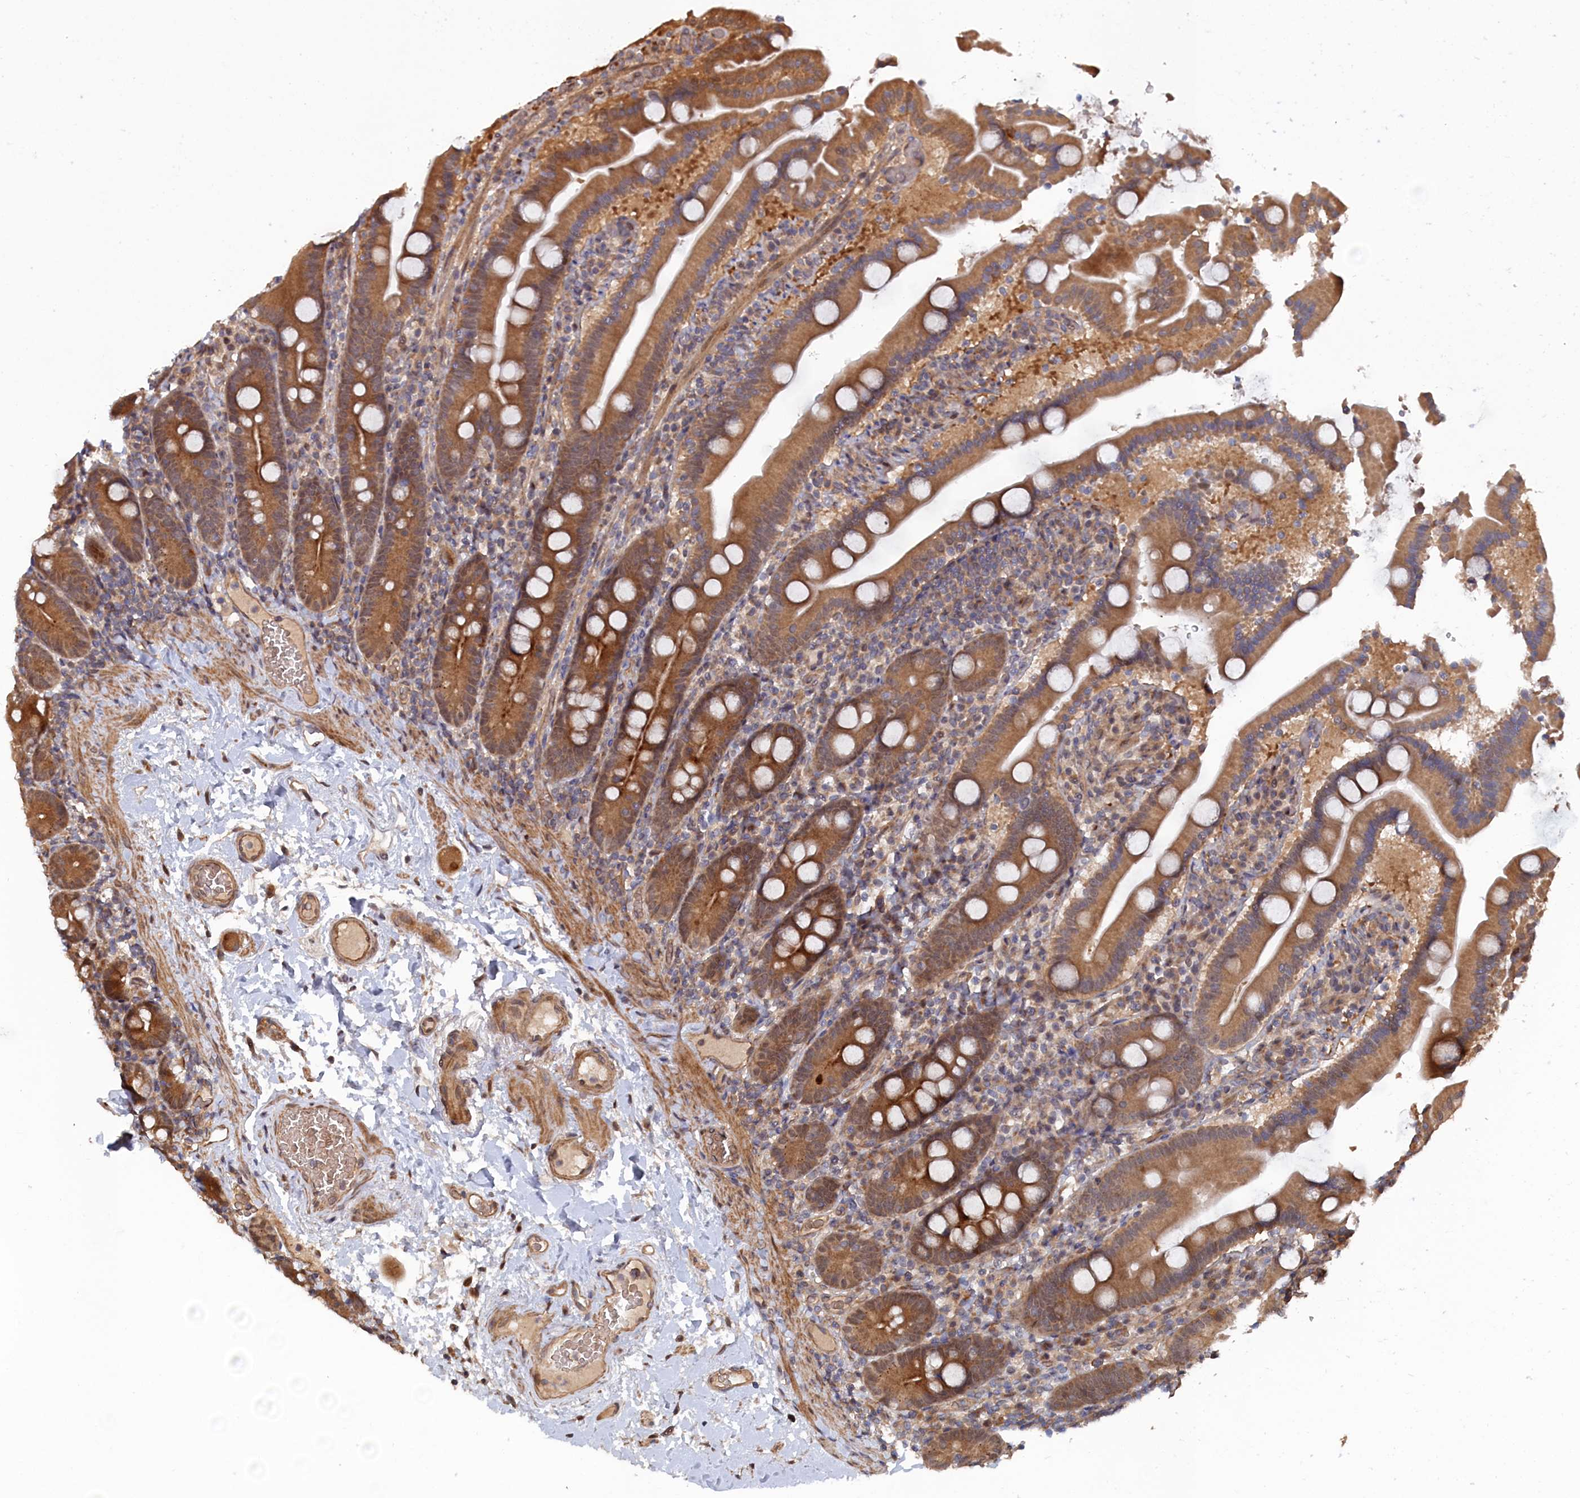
{"staining": {"intensity": "moderate", "quantity": ">75%", "location": "cytoplasmic/membranous"}, "tissue": "duodenum", "cell_type": "Glandular cells", "image_type": "normal", "snomed": [{"axis": "morphology", "description": "Normal tissue, NOS"}, {"axis": "topography", "description": "Duodenum"}], "caption": "Duodenum stained with a brown dye shows moderate cytoplasmic/membranous positive expression in about >75% of glandular cells.", "gene": "ELOVL6", "patient": {"sex": "male", "age": 55}}